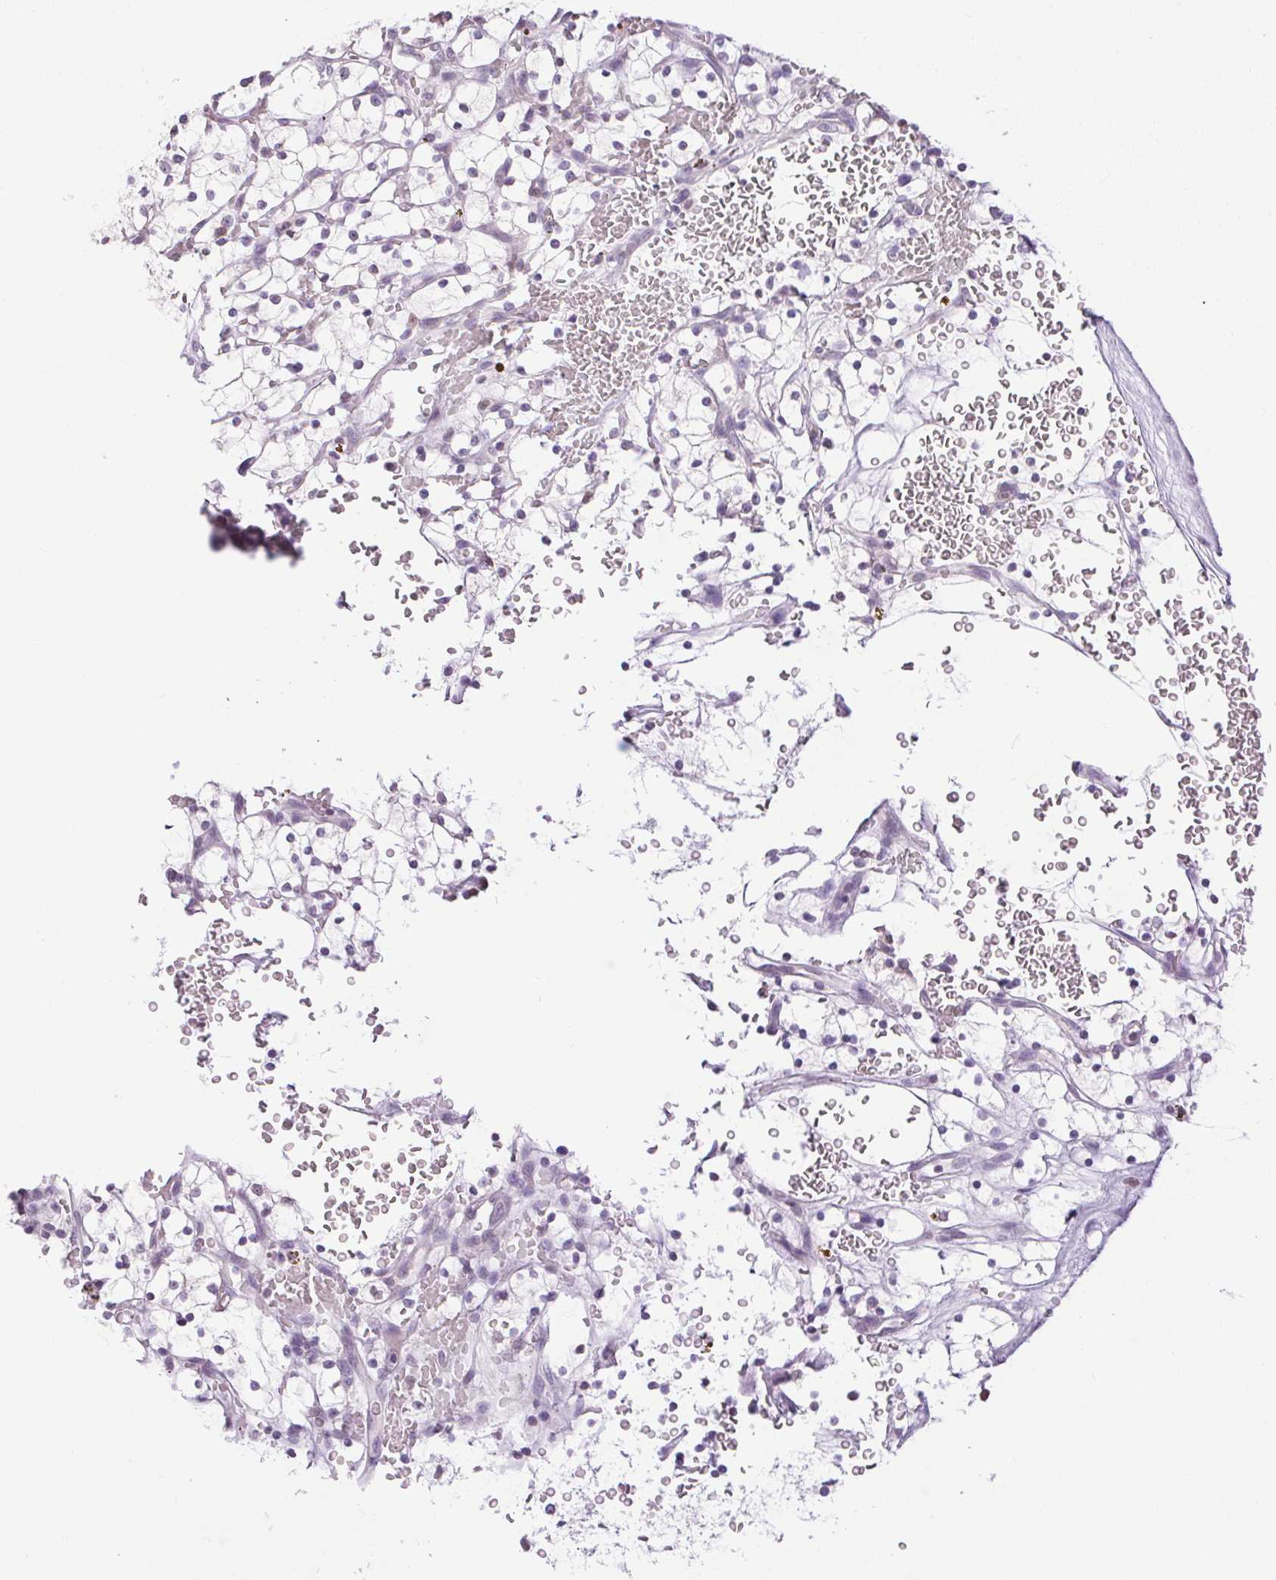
{"staining": {"intensity": "negative", "quantity": "none", "location": "none"}, "tissue": "renal cancer", "cell_type": "Tumor cells", "image_type": "cancer", "snomed": [{"axis": "morphology", "description": "Adenocarcinoma, NOS"}, {"axis": "topography", "description": "Kidney"}], "caption": "This is an immunohistochemistry (IHC) micrograph of human adenocarcinoma (renal). There is no expression in tumor cells.", "gene": "PRL", "patient": {"sex": "female", "age": 64}}